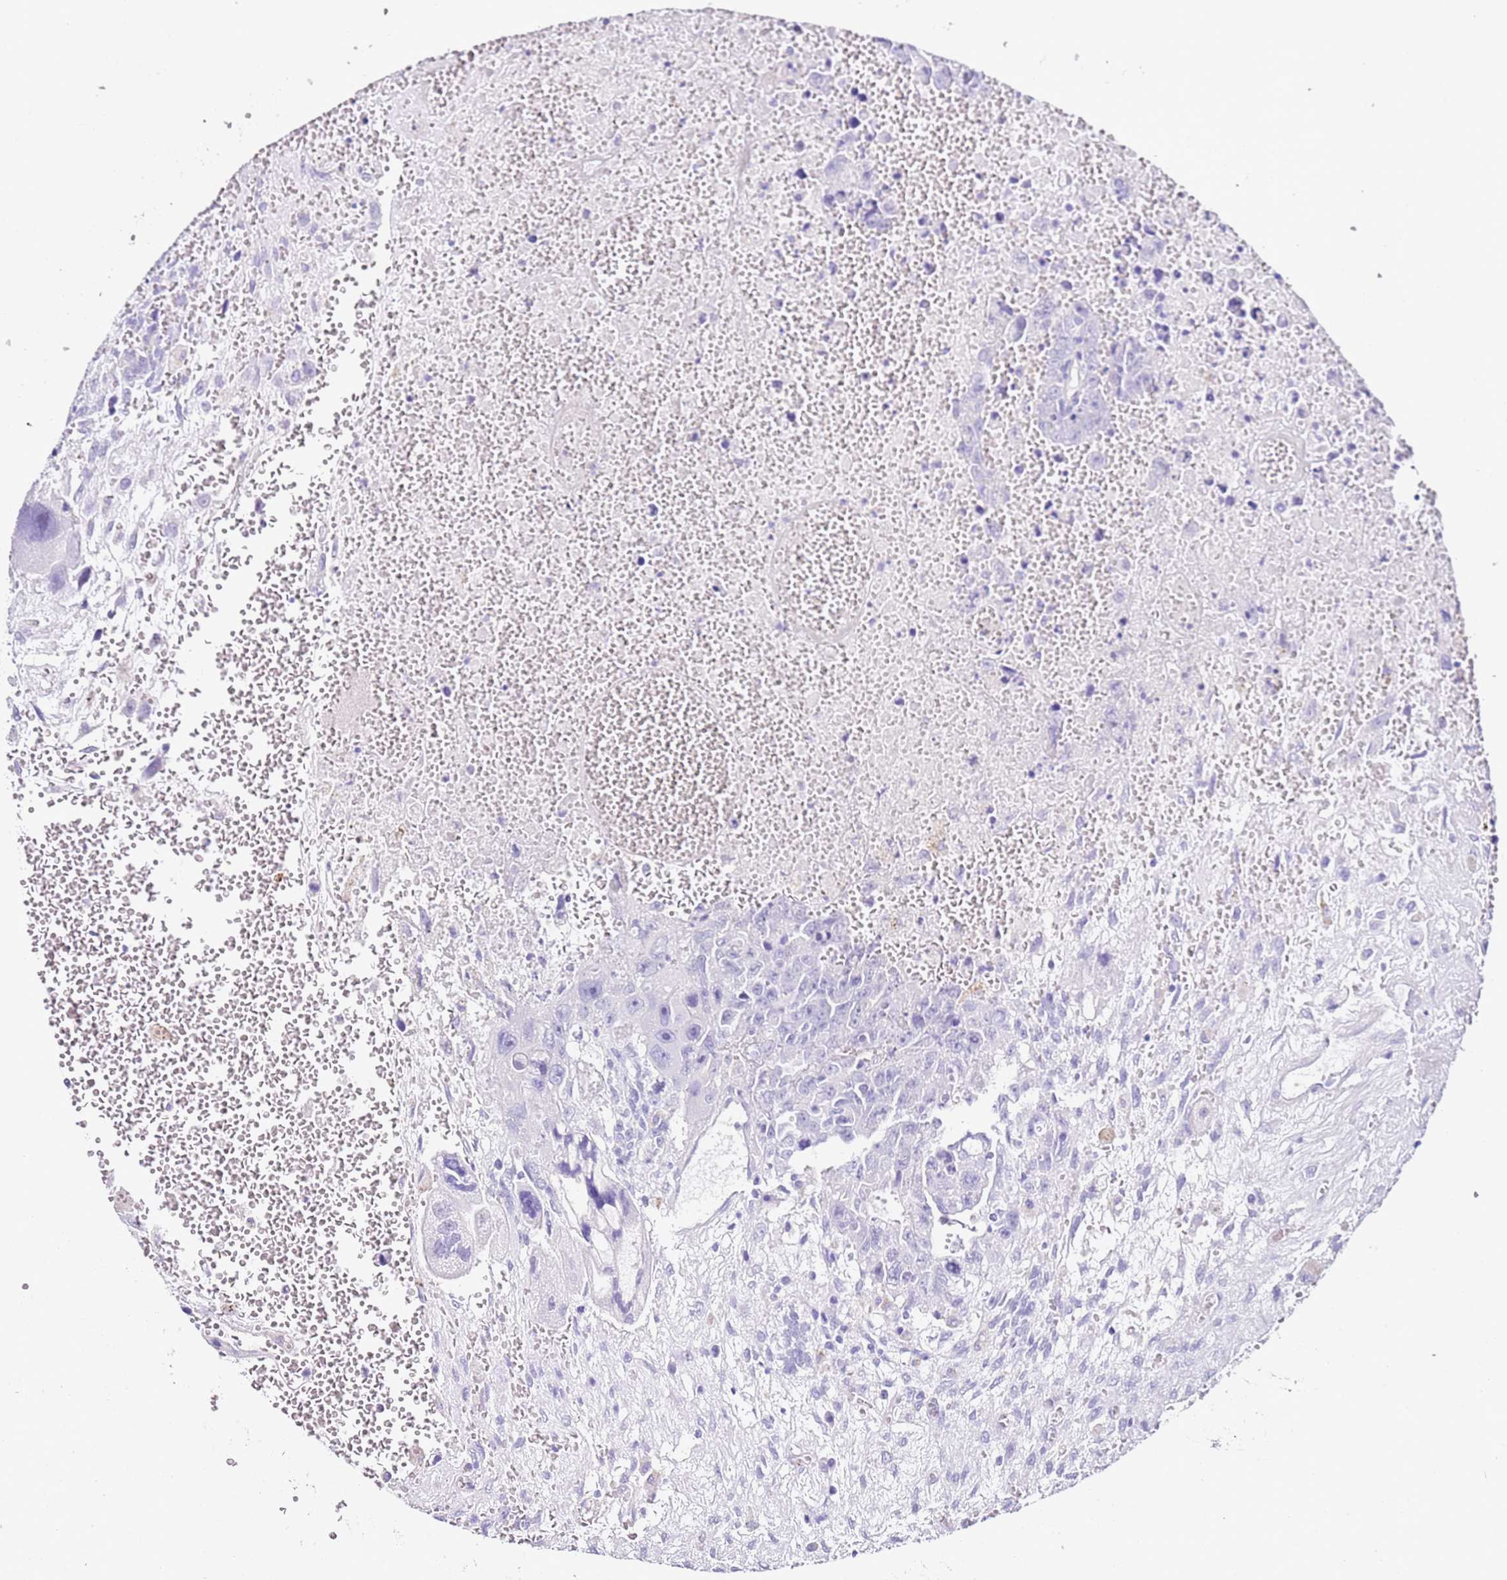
{"staining": {"intensity": "negative", "quantity": "none", "location": "none"}, "tissue": "testis cancer", "cell_type": "Tumor cells", "image_type": "cancer", "snomed": [{"axis": "morphology", "description": "Carcinoma, Embryonal, NOS"}, {"axis": "topography", "description": "Testis"}], "caption": "Immunohistochemical staining of testis cancer (embryonal carcinoma) demonstrates no significant positivity in tumor cells. (Brightfield microscopy of DAB IHC at high magnification).", "gene": "PTBP2", "patient": {"sex": "male", "age": 28}}